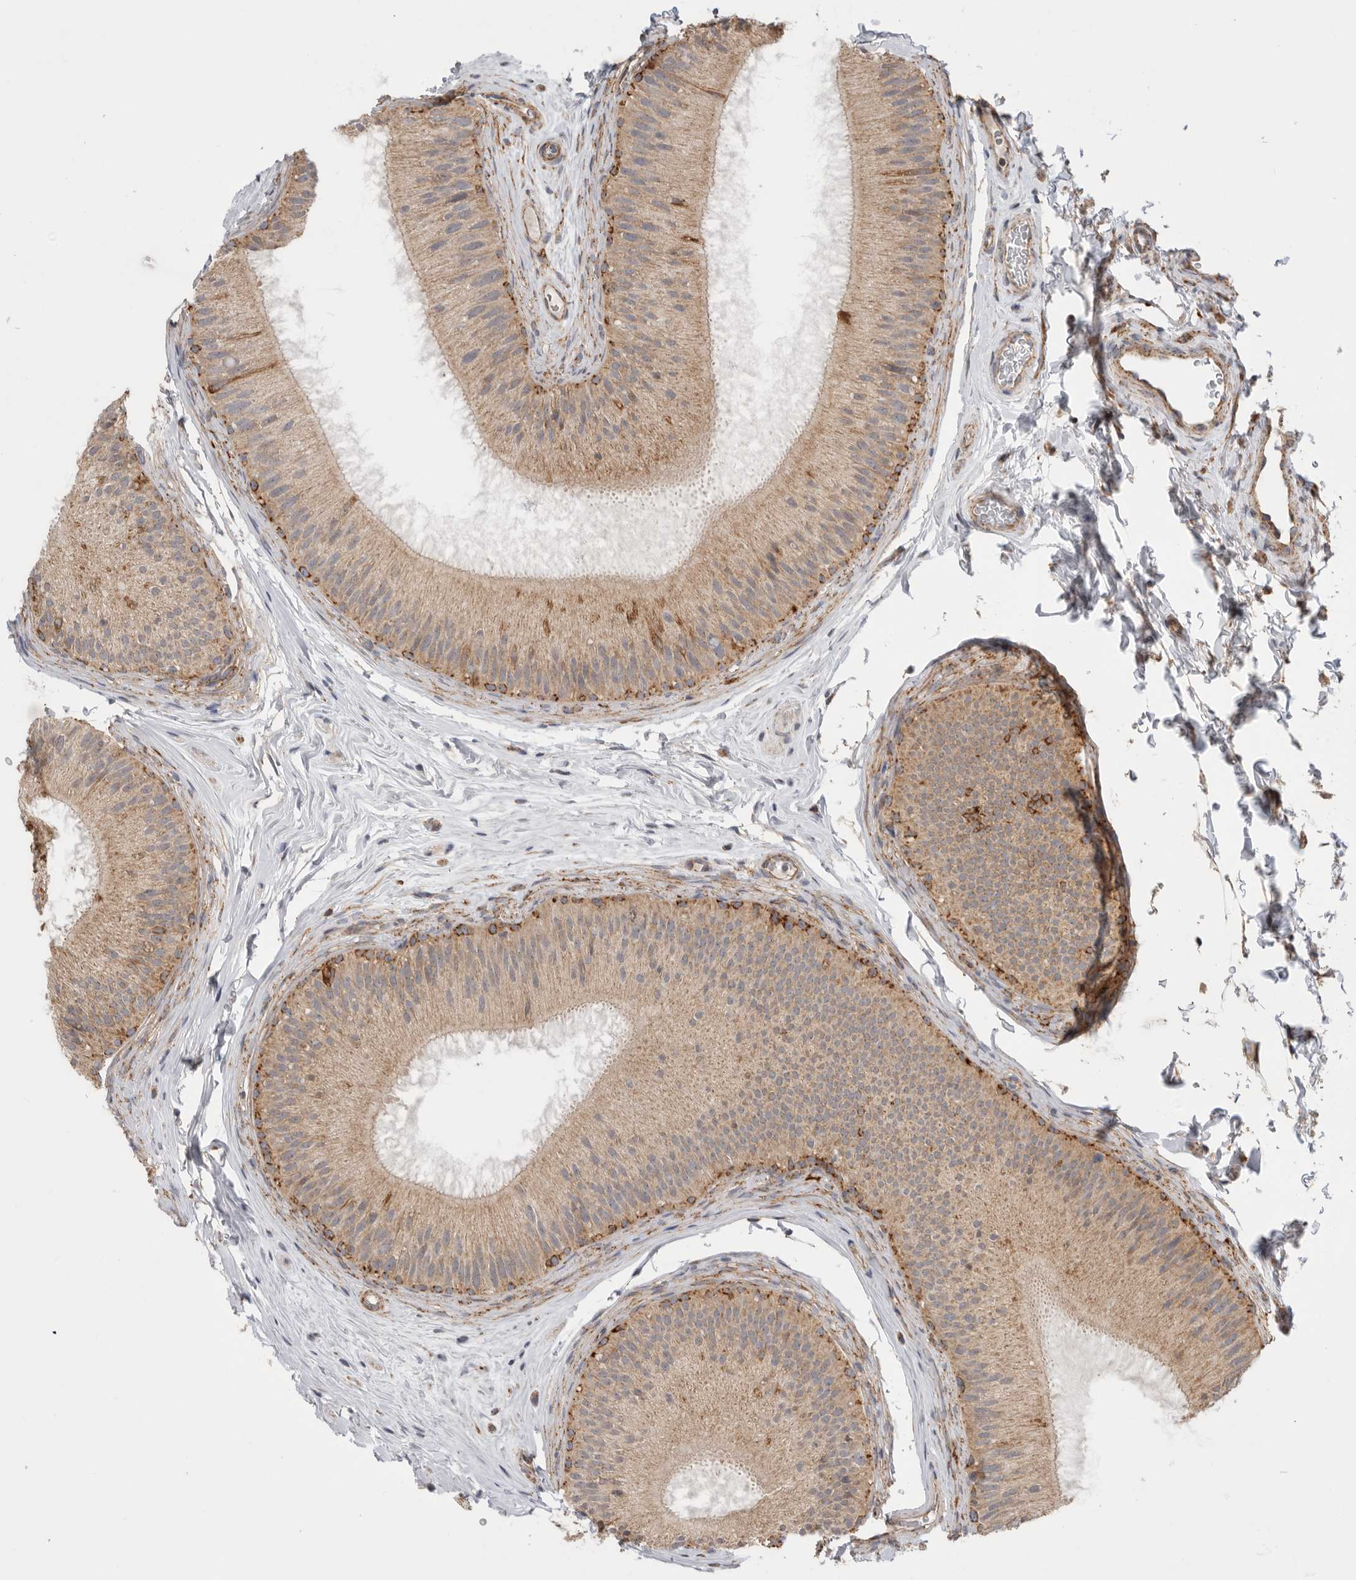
{"staining": {"intensity": "moderate", "quantity": "25%-75%", "location": "cytoplasmic/membranous"}, "tissue": "epididymis", "cell_type": "Glandular cells", "image_type": "normal", "snomed": [{"axis": "morphology", "description": "Normal tissue, NOS"}, {"axis": "topography", "description": "Epididymis"}], "caption": "Immunohistochemistry photomicrograph of unremarkable epididymis: human epididymis stained using immunohistochemistry (IHC) exhibits medium levels of moderate protein expression localized specifically in the cytoplasmic/membranous of glandular cells, appearing as a cytoplasmic/membranous brown color.", "gene": "MTFR1L", "patient": {"sex": "male", "age": 45}}